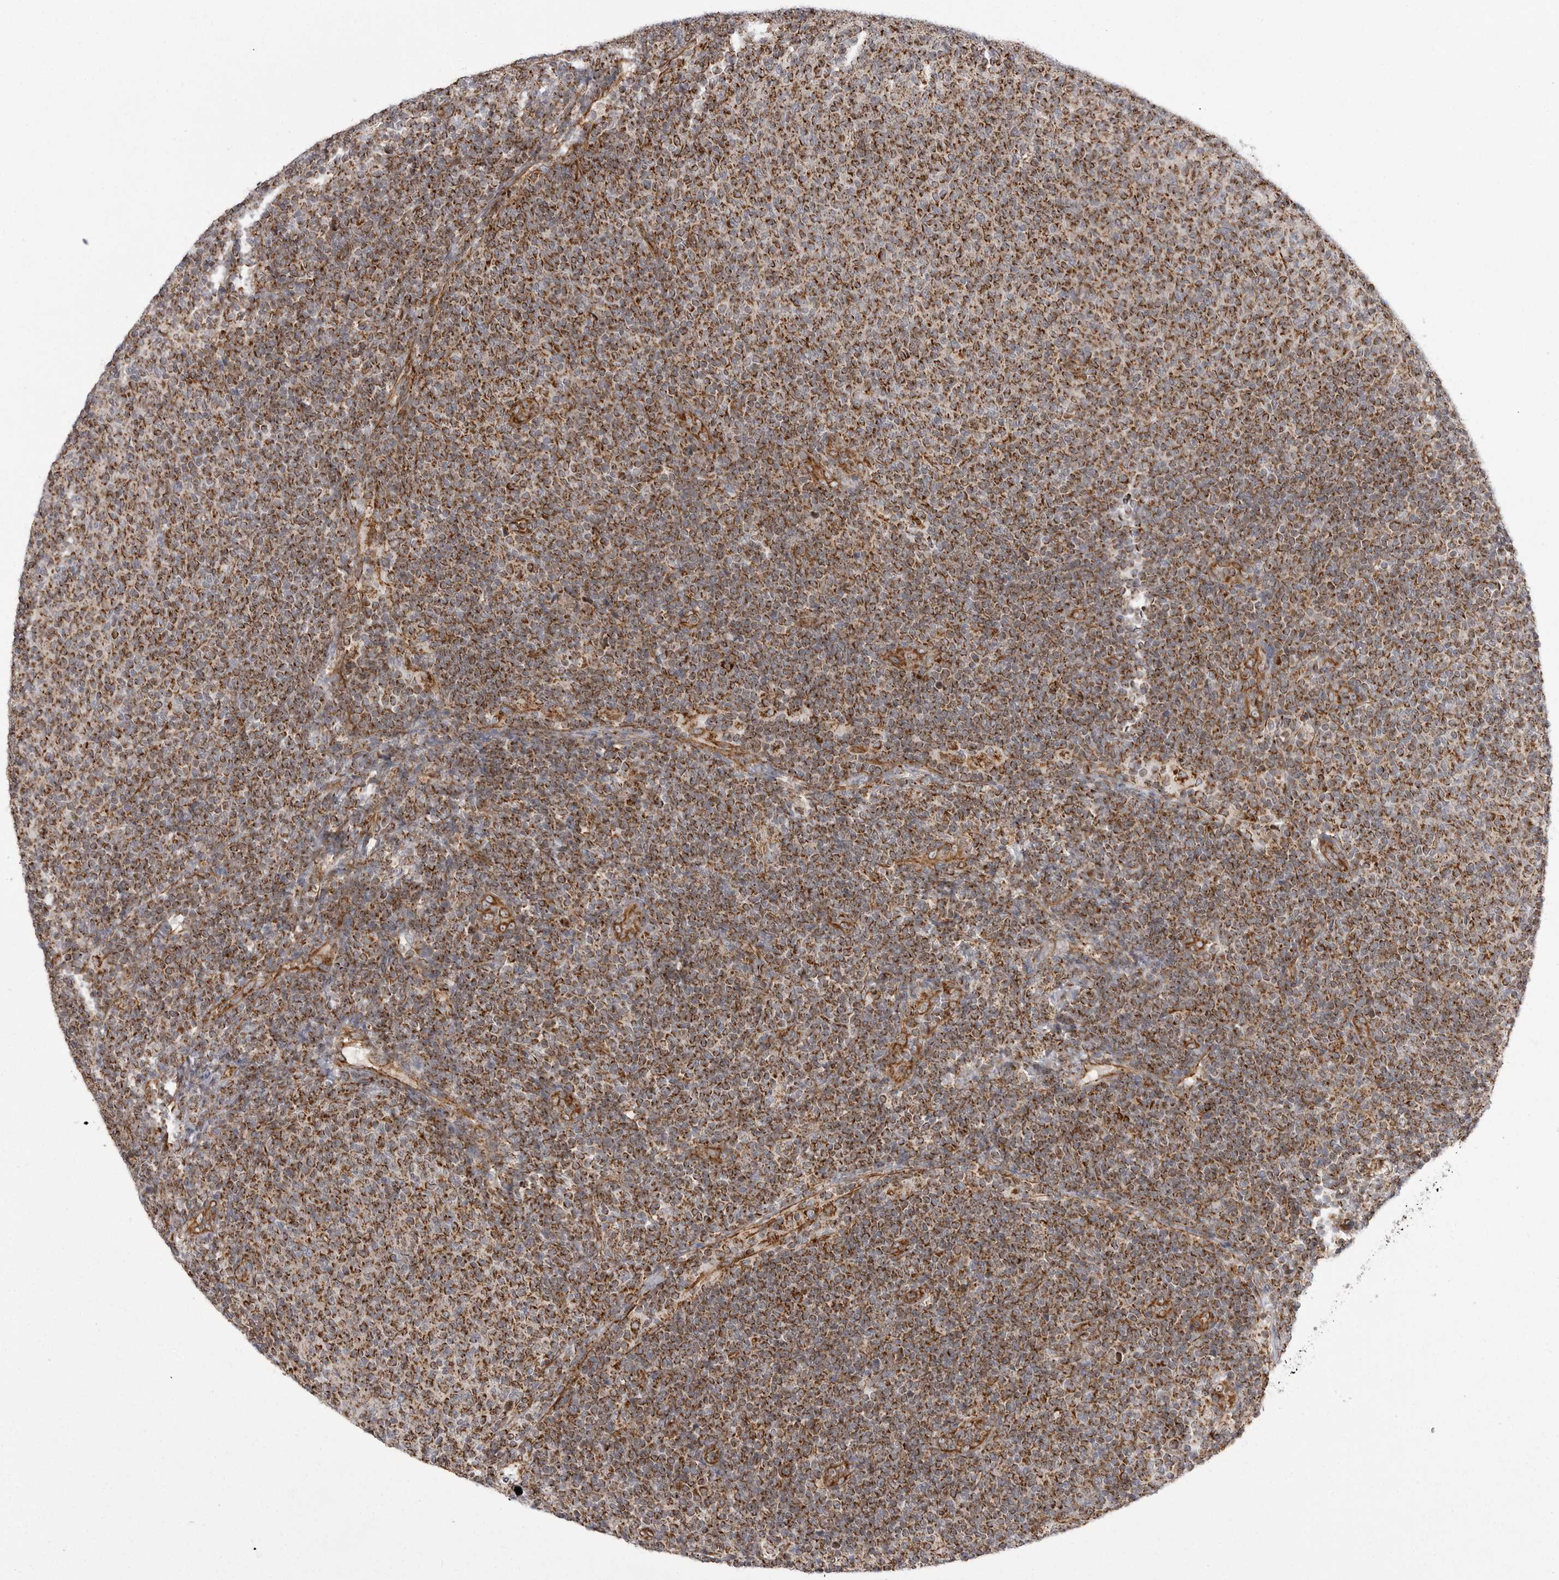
{"staining": {"intensity": "strong", "quantity": ">75%", "location": "cytoplasmic/membranous"}, "tissue": "lymphoma", "cell_type": "Tumor cells", "image_type": "cancer", "snomed": [{"axis": "morphology", "description": "Malignant lymphoma, non-Hodgkin's type, Low grade"}, {"axis": "topography", "description": "Lymph node"}], "caption": "An image of malignant lymphoma, non-Hodgkin's type (low-grade) stained for a protein shows strong cytoplasmic/membranous brown staining in tumor cells.", "gene": "FH", "patient": {"sex": "male", "age": 66}}